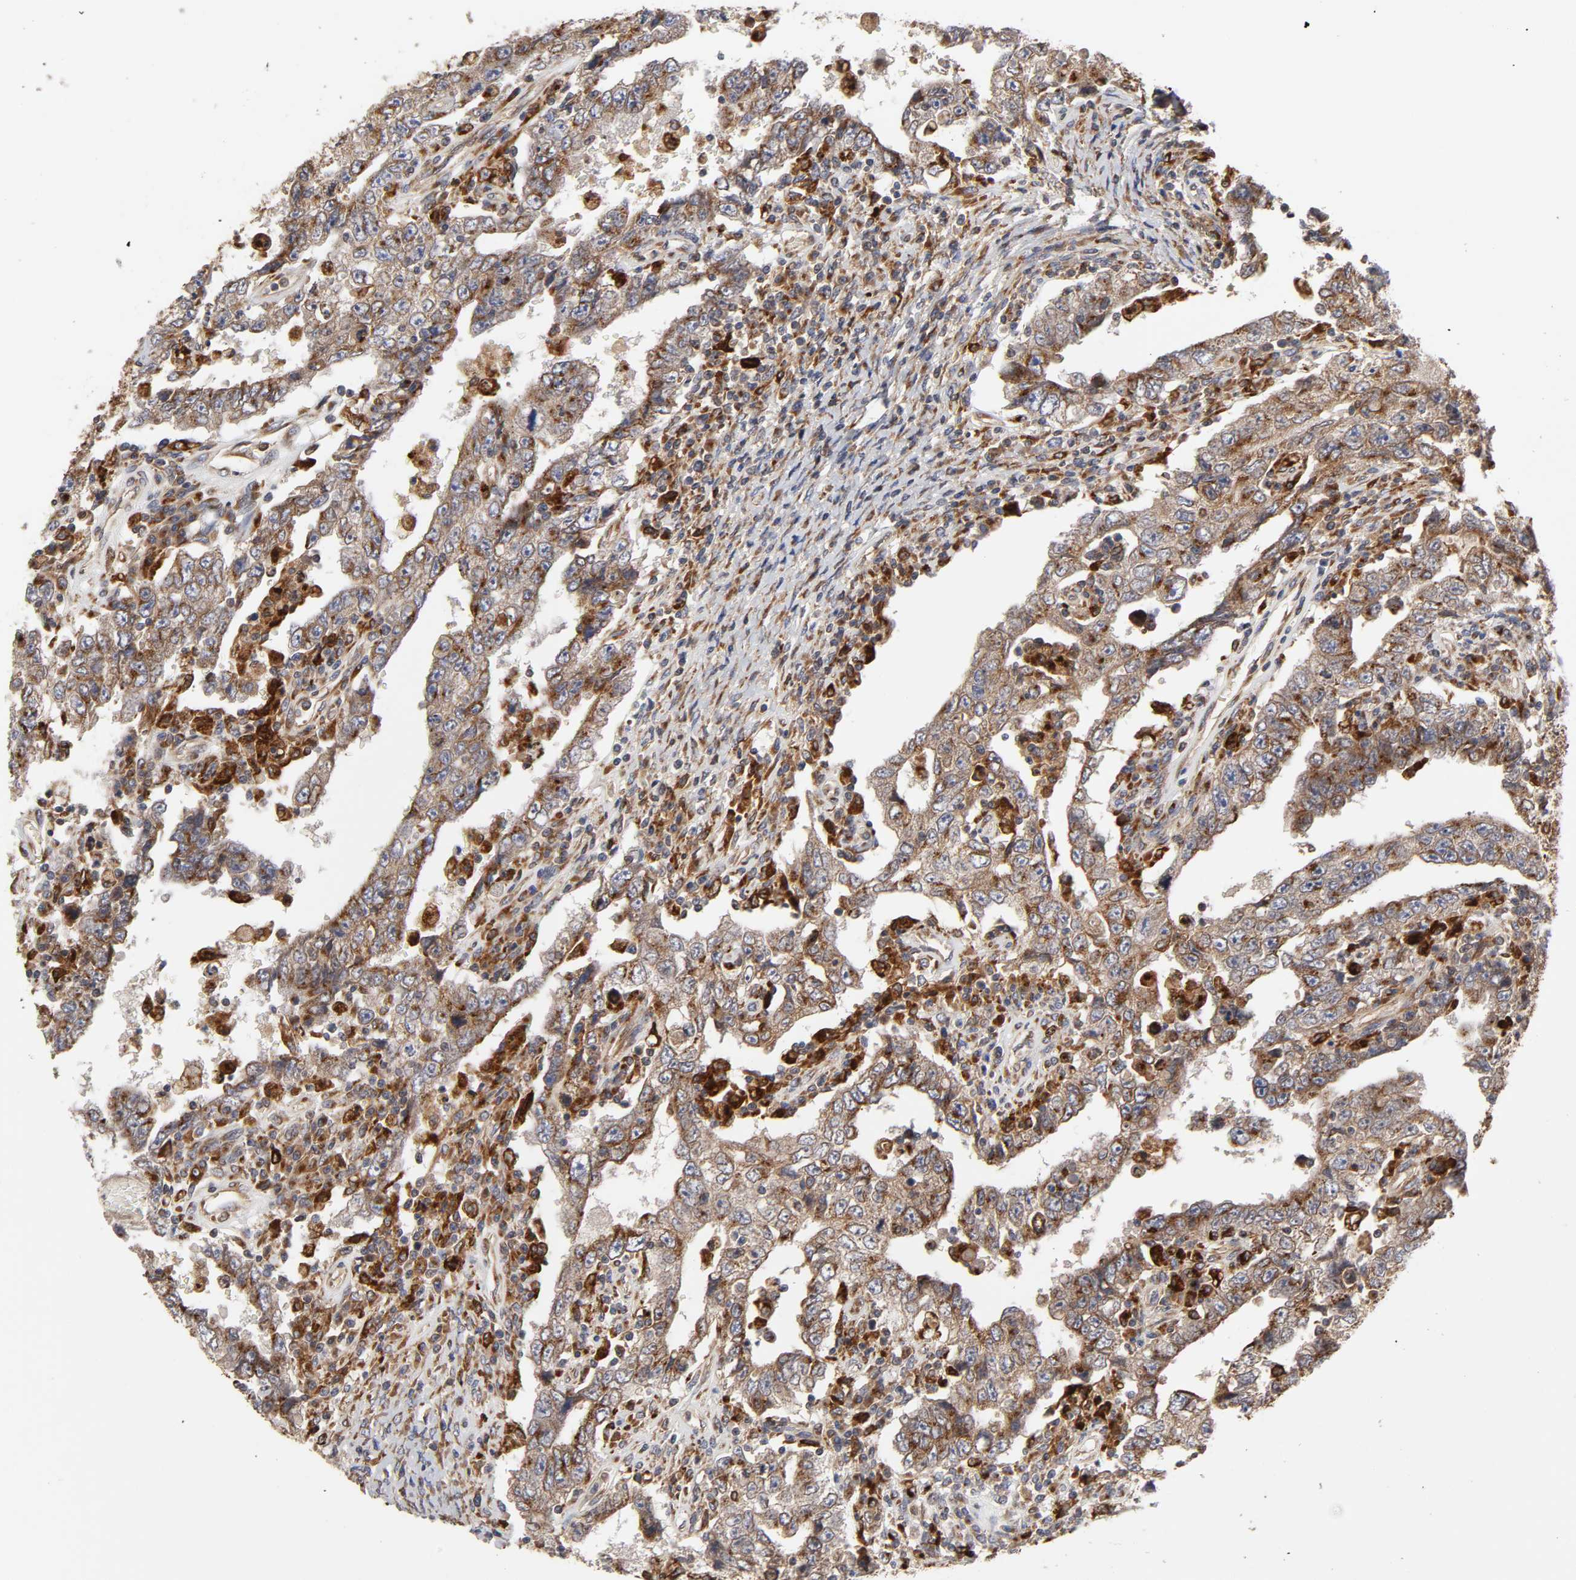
{"staining": {"intensity": "moderate", "quantity": ">75%", "location": "cytoplasmic/membranous"}, "tissue": "testis cancer", "cell_type": "Tumor cells", "image_type": "cancer", "snomed": [{"axis": "morphology", "description": "Carcinoma, Embryonal, NOS"}, {"axis": "topography", "description": "Testis"}], "caption": "A high-resolution image shows immunohistochemistry staining of testis cancer (embryonal carcinoma), which shows moderate cytoplasmic/membranous expression in about >75% of tumor cells. Using DAB (3,3'-diaminobenzidine) (brown) and hematoxylin (blue) stains, captured at high magnification using brightfield microscopy.", "gene": "GNPTG", "patient": {"sex": "male", "age": 26}}